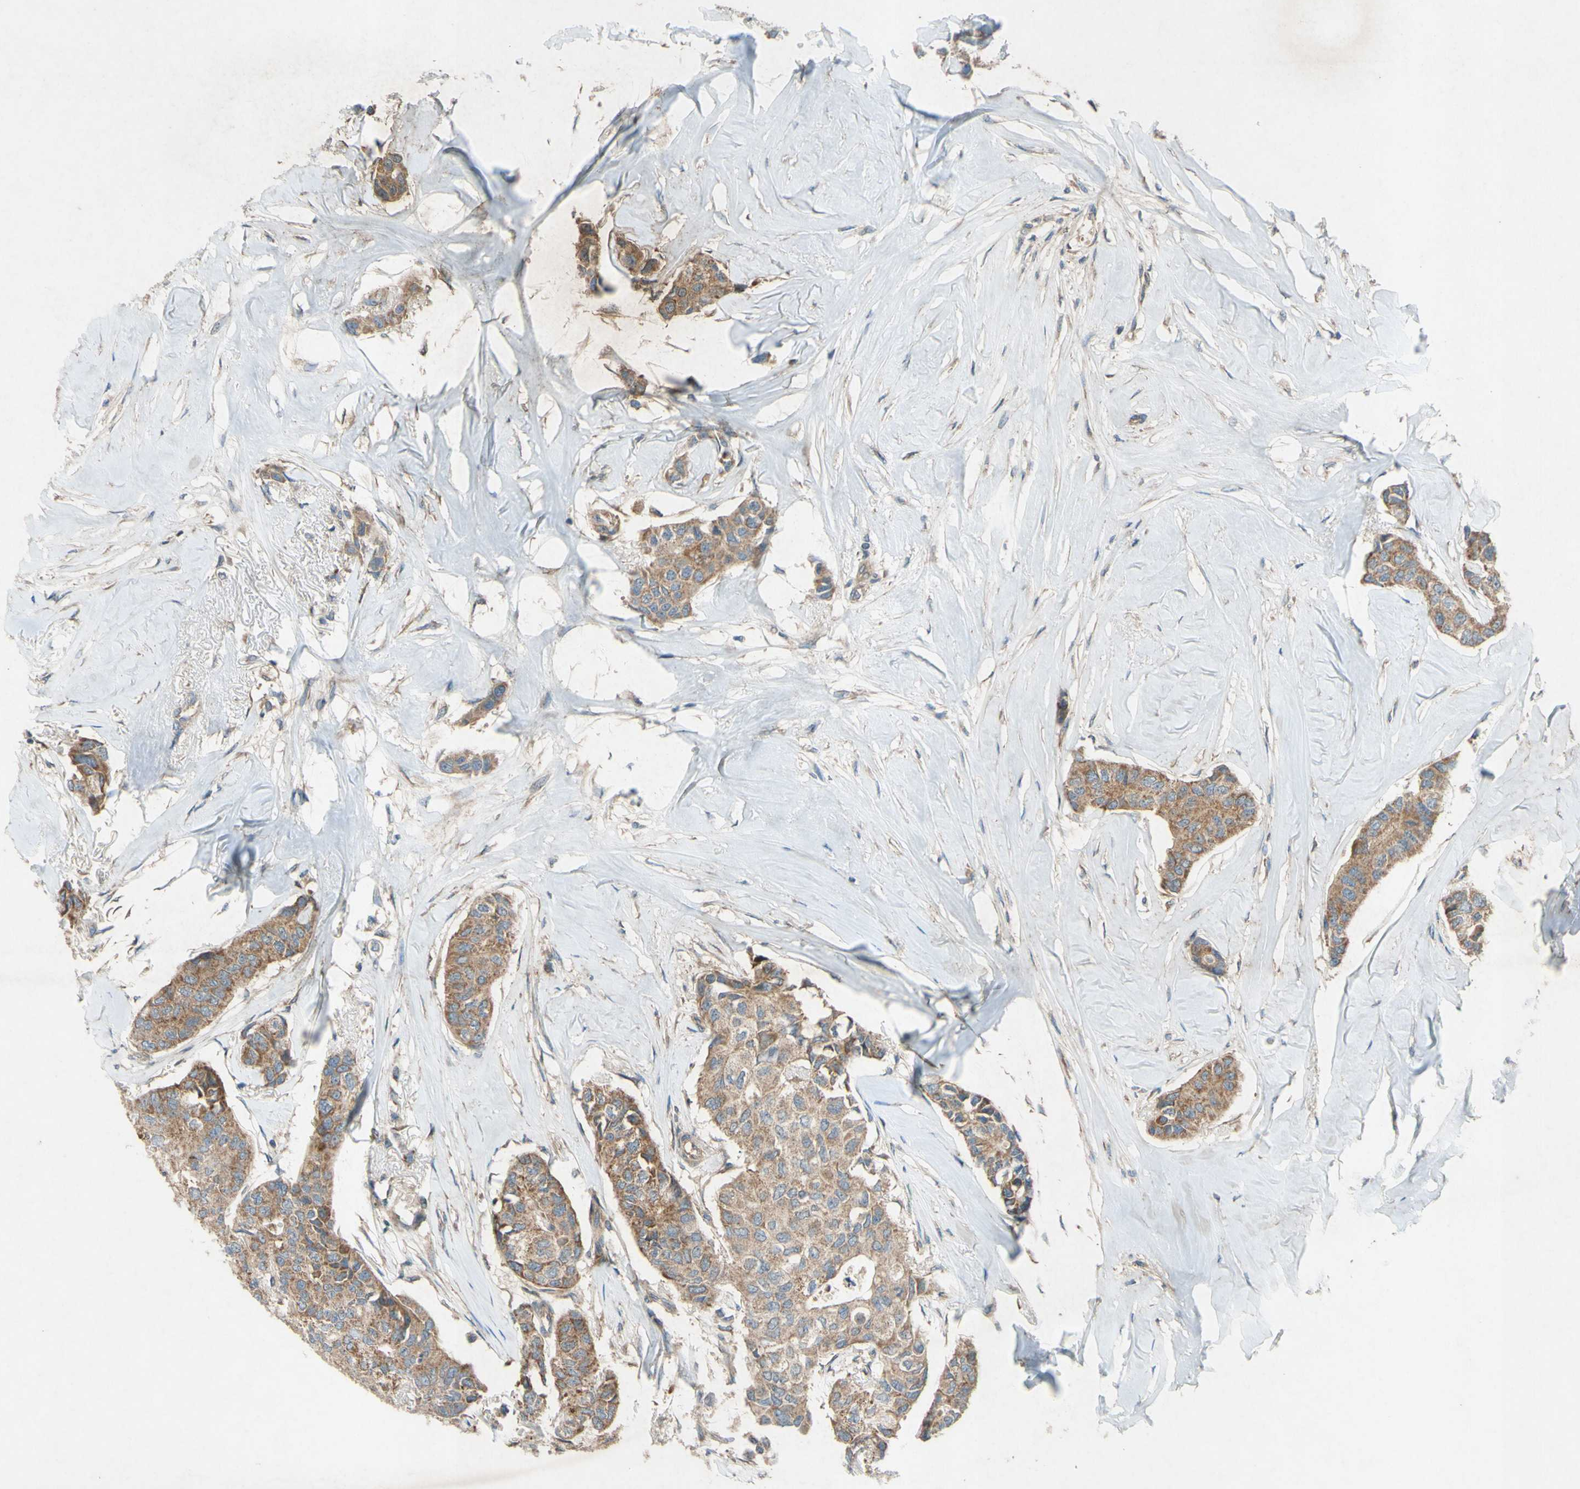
{"staining": {"intensity": "moderate", "quantity": ">75%", "location": "cytoplasmic/membranous"}, "tissue": "breast cancer", "cell_type": "Tumor cells", "image_type": "cancer", "snomed": [{"axis": "morphology", "description": "Duct carcinoma"}, {"axis": "topography", "description": "Breast"}], "caption": "The histopathology image displays immunohistochemical staining of intraductal carcinoma (breast). There is moderate cytoplasmic/membranous positivity is present in about >75% of tumor cells. The protein is shown in brown color, while the nuclei are stained blue.", "gene": "TST", "patient": {"sex": "female", "age": 80}}